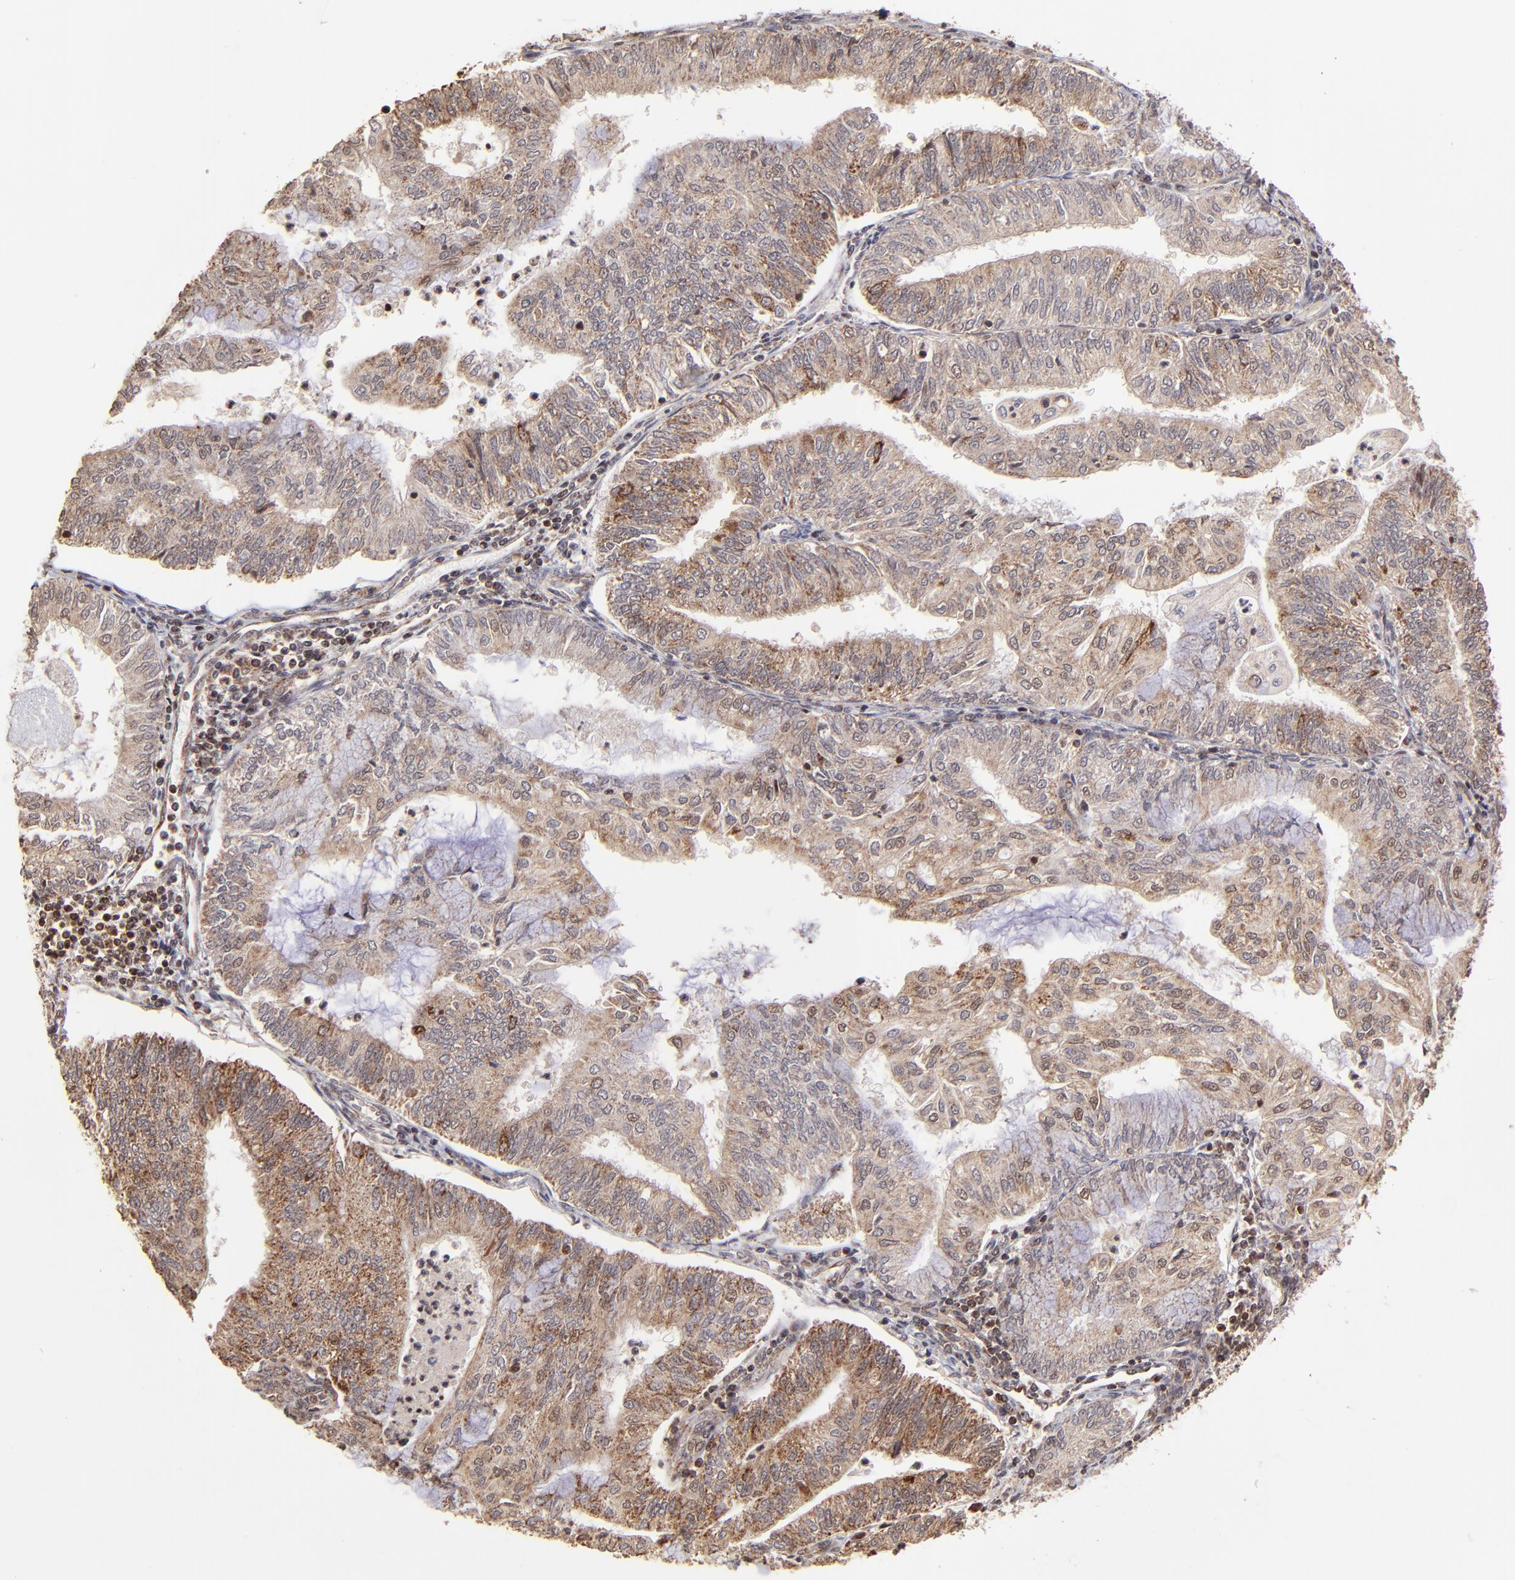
{"staining": {"intensity": "moderate", "quantity": ">75%", "location": "cytoplasmic/membranous"}, "tissue": "endometrial cancer", "cell_type": "Tumor cells", "image_type": "cancer", "snomed": [{"axis": "morphology", "description": "Adenocarcinoma, NOS"}, {"axis": "topography", "description": "Endometrium"}], "caption": "Approximately >75% of tumor cells in endometrial cancer demonstrate moderate cytoplasmic/membranous protein positivity as visualized by brown immunohistochemical staining.", "gene": "MED15", "patient": {"sex": "female", "age": 59}}